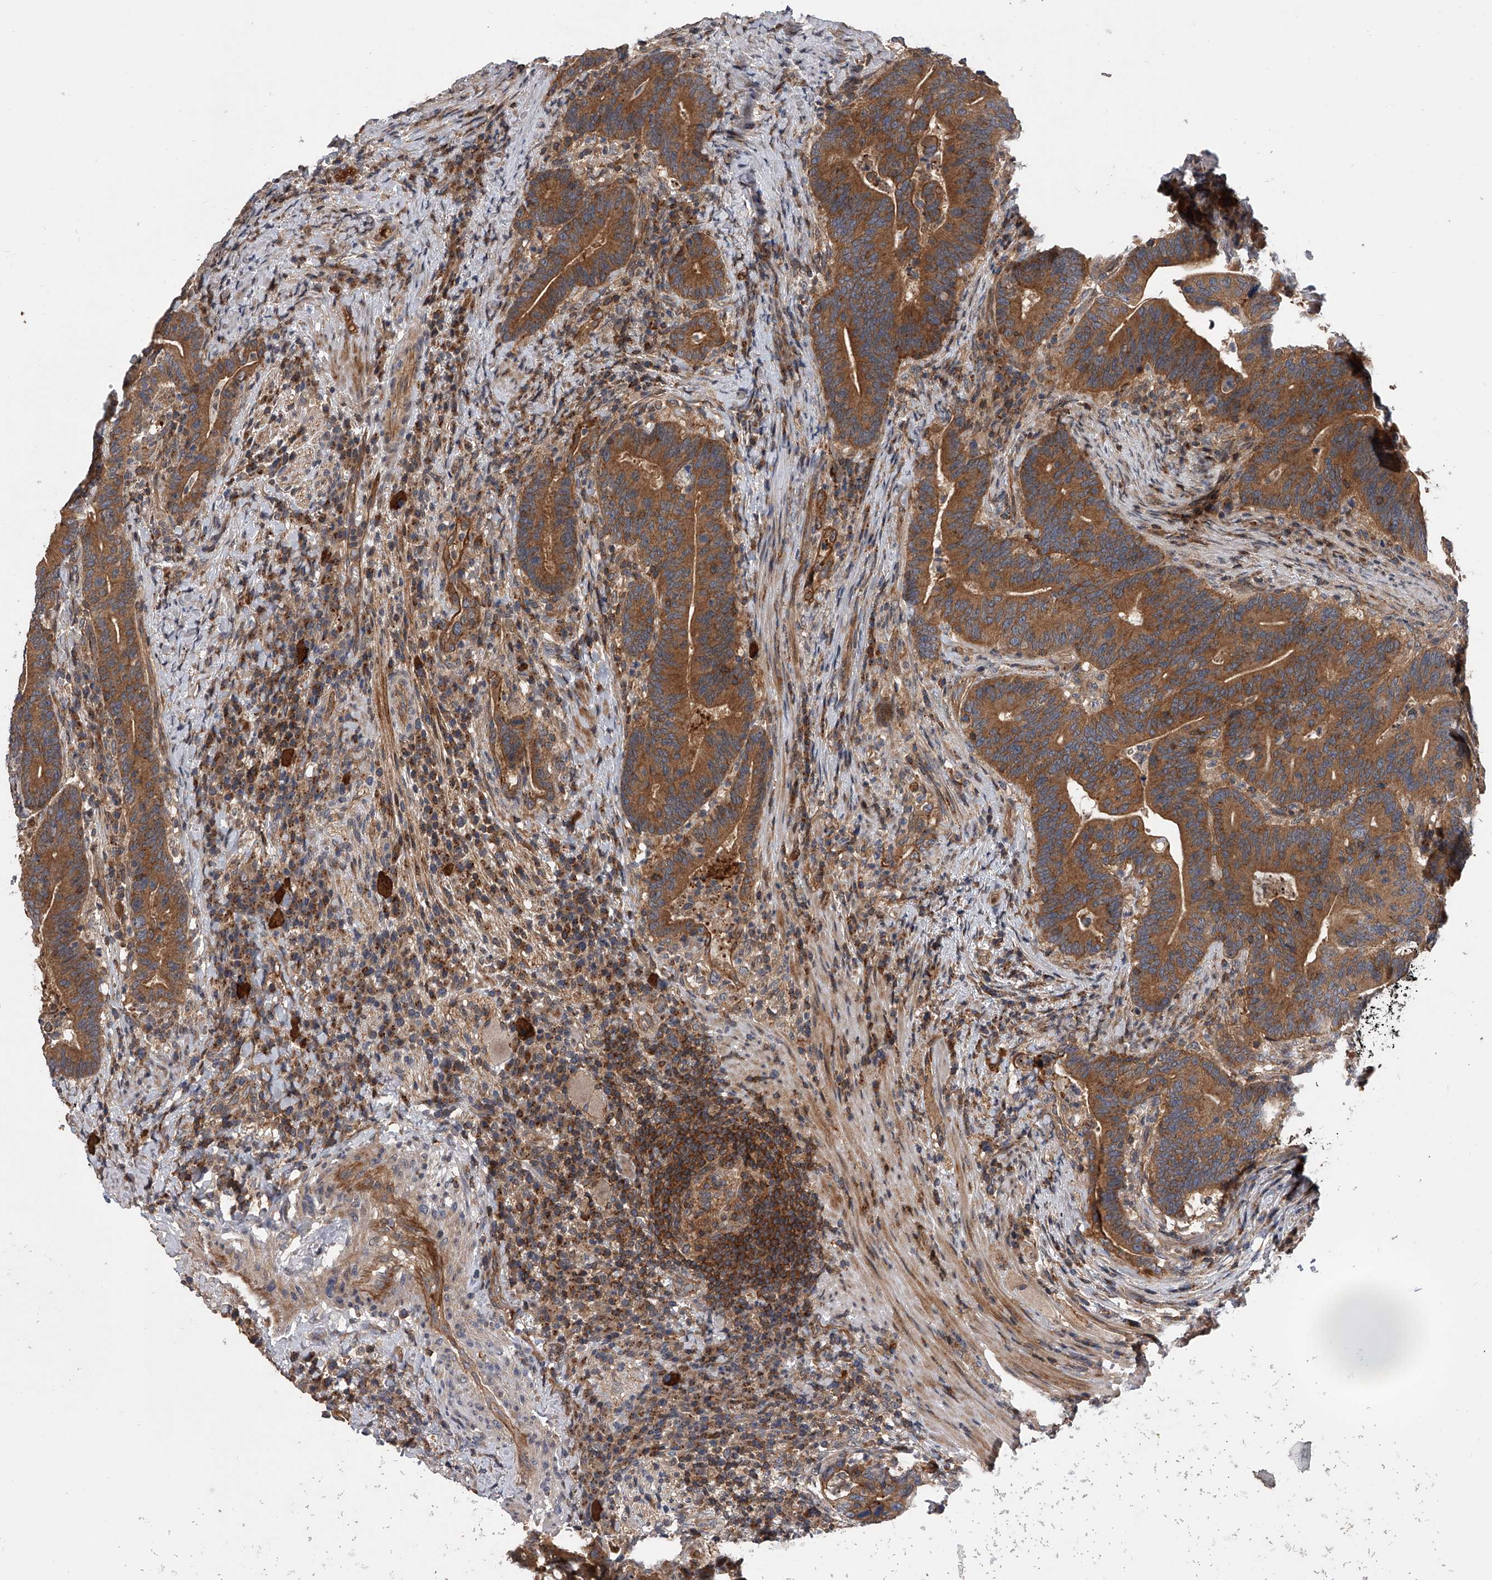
{"staining": {"intensity": "strong", "quantity": ">75%", "location": "cytoplasmic/membranous"}, "tissue": "colorectal cancer", "cell_type": "Tumor cells", "image_type": "cancer", "snomed": [{"axis": "morphology", "description": "Adenocarcinoma, NOS"}, {"axis": "topography", "description": "Colon"}], "caption": "Protein analysis of colorectal adenocarcinoma tissue exhibits strong cytoplasmic/membranous expression in about >75% of tumor cells. (DAB = brown stain, brightfield microscopy at high magnification).", "gene": "USP47", "patient": {"sex": "female", "age": 66}}